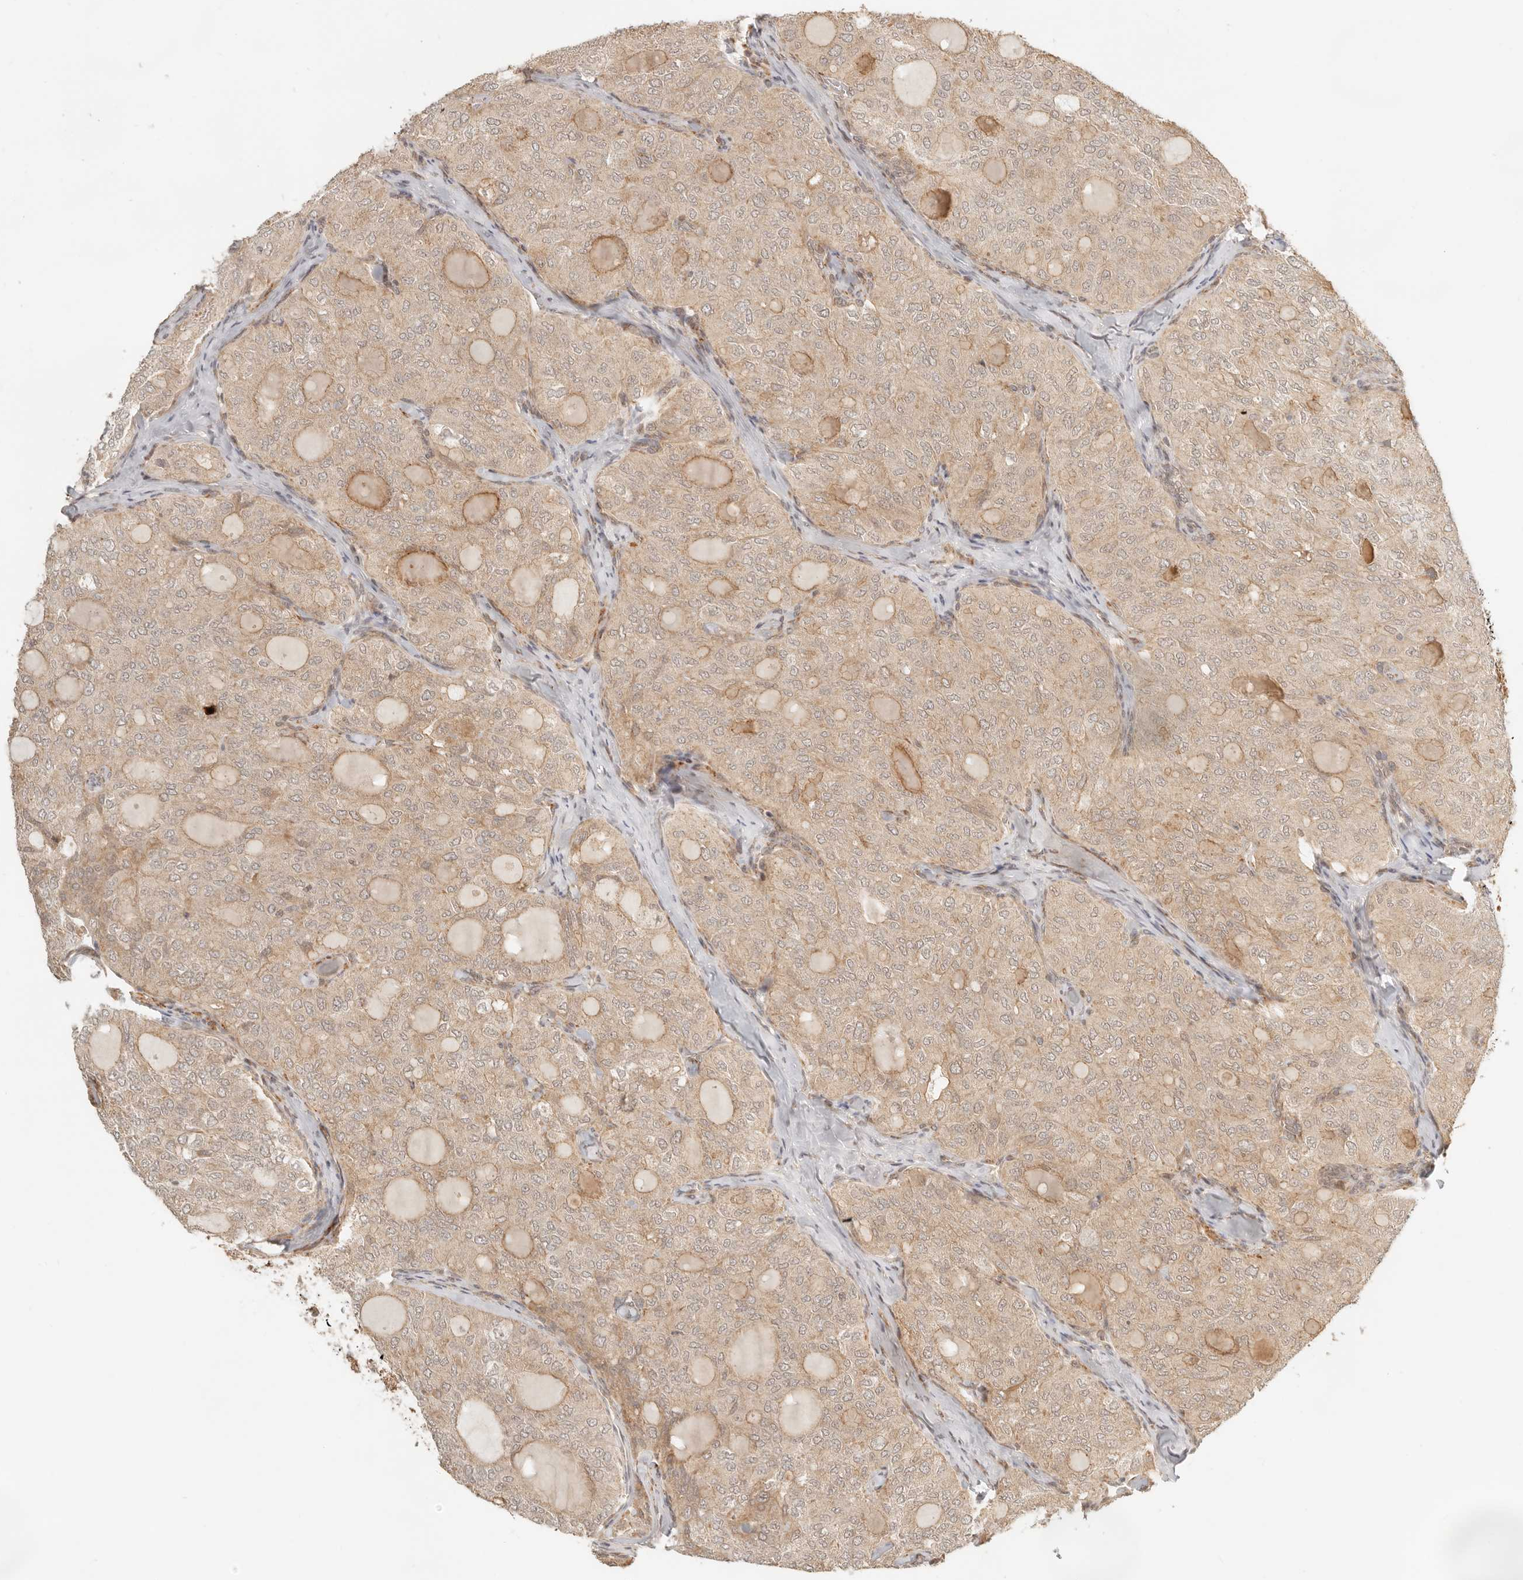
{"staining": {"intensity": "weak", "quantity": ">75%", "location": "cytoplasmic/membranous"}, "tissue": "thyroid cancer", "cell_type": "Tumor cells", "image_type": "cancer", "snomed": [{"axis": "morphology", "description": "Follicular adenoma carcinoma, NOS"}, {"axis": "topography", "description": "Thyroid gland"}], "caption": "Thyroid follicular adenoma carcinoma stained for a protein (brown) reveals weak cytoplasmic/membranous positive expression in about >75% of tumor cells.", "gene": "BAALC", "patient": {"sex": "male", "age": 75}}